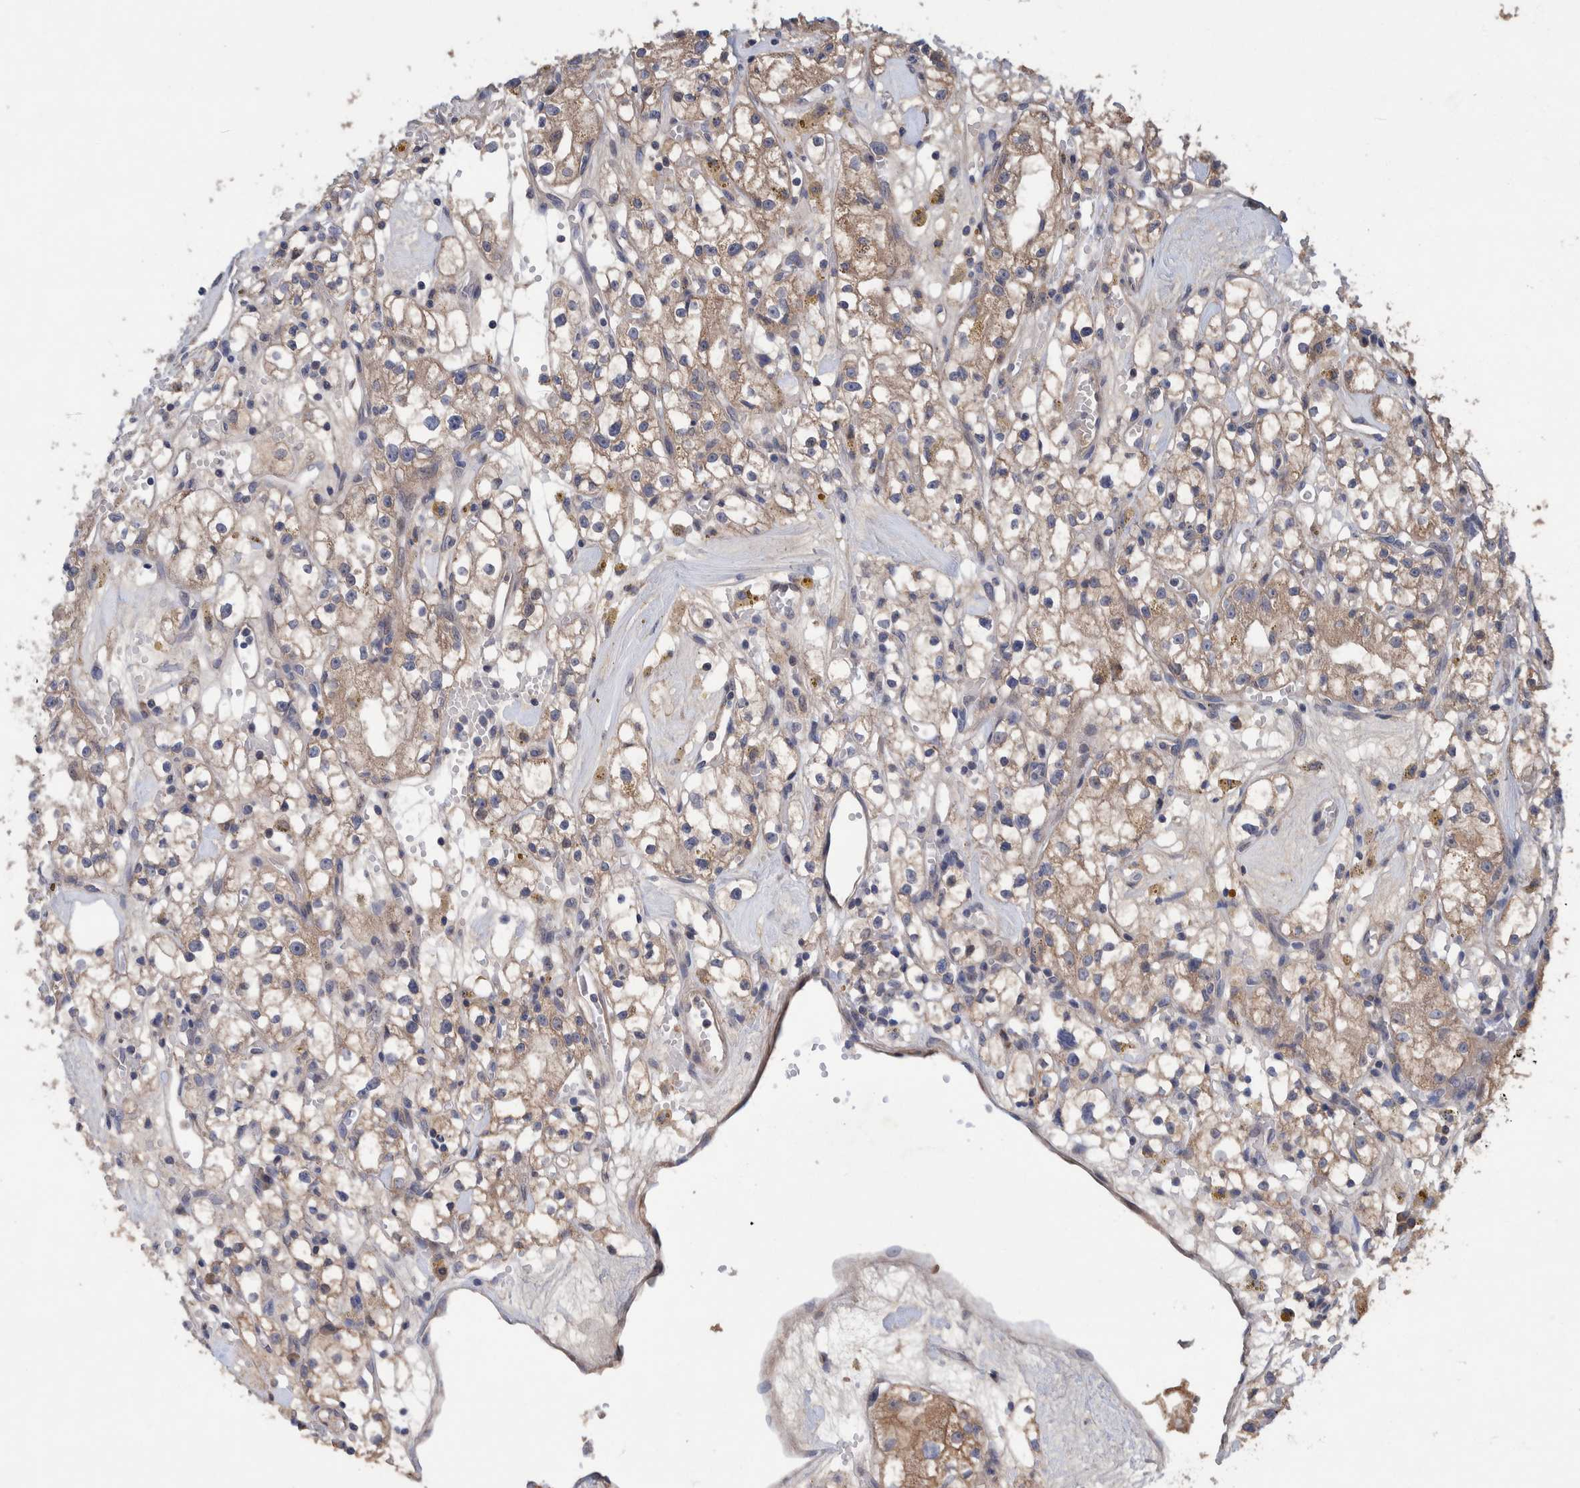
{"staining": {"intensity": "weak", "quantity": ">75%", "location": "cytoplasmic/membranous"}, "tissue": "renal cancer", "cell_type": "Tumor cells", "image_type": "cancer", "snomed": [{"axis": "morphology", "description": "Adenocarcinoma, NOS"}, {"axis": "topography", "description": "Kidney"}], "caption": "Renal adenocarcinoma tissue demonstrates weak cytoplasmic/membranous expression in about >75% of tumor cells (Brightfield microscopy of DAB IHC at high magnification).", "gene": "PIK3R6", "patient": {"sex": "male", "age": 56}}